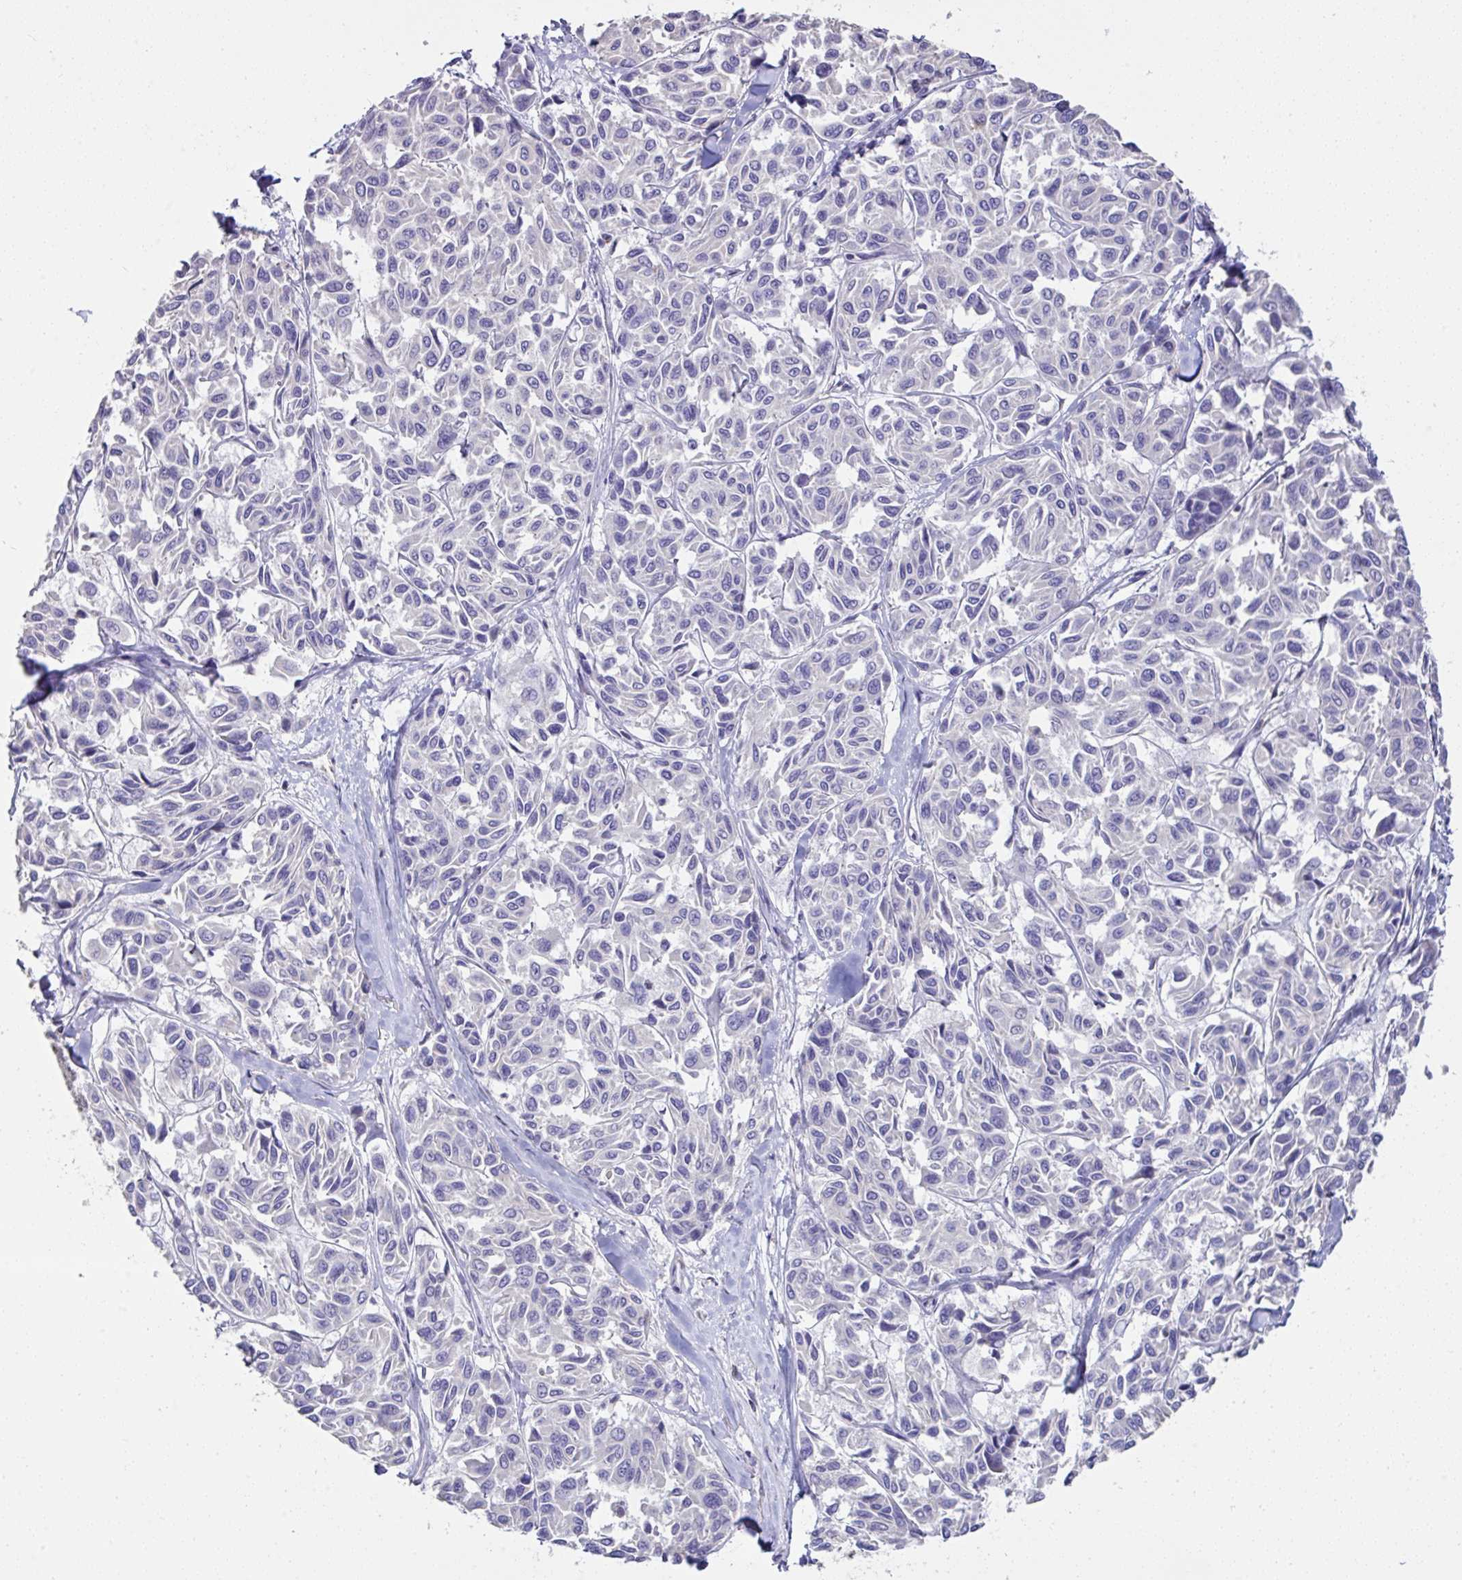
{"staining": {"intensity": "negative", "quantity": "none", "location": "none"}, "tissue": "melanoma", "cell_type": "Tumor cells", "image_type": "cancer", "snomed": [{"axis": "morphology", "description": "Malignant melanoma, NOS"}, {"axis": "topography", "description": "Skin"}], "caption": "Immunohistochemical staining of human melanoma shows no significant positivity in tumor cells.", "gene": "DOK7", "patient": {"sex": "female", "age": 66}}